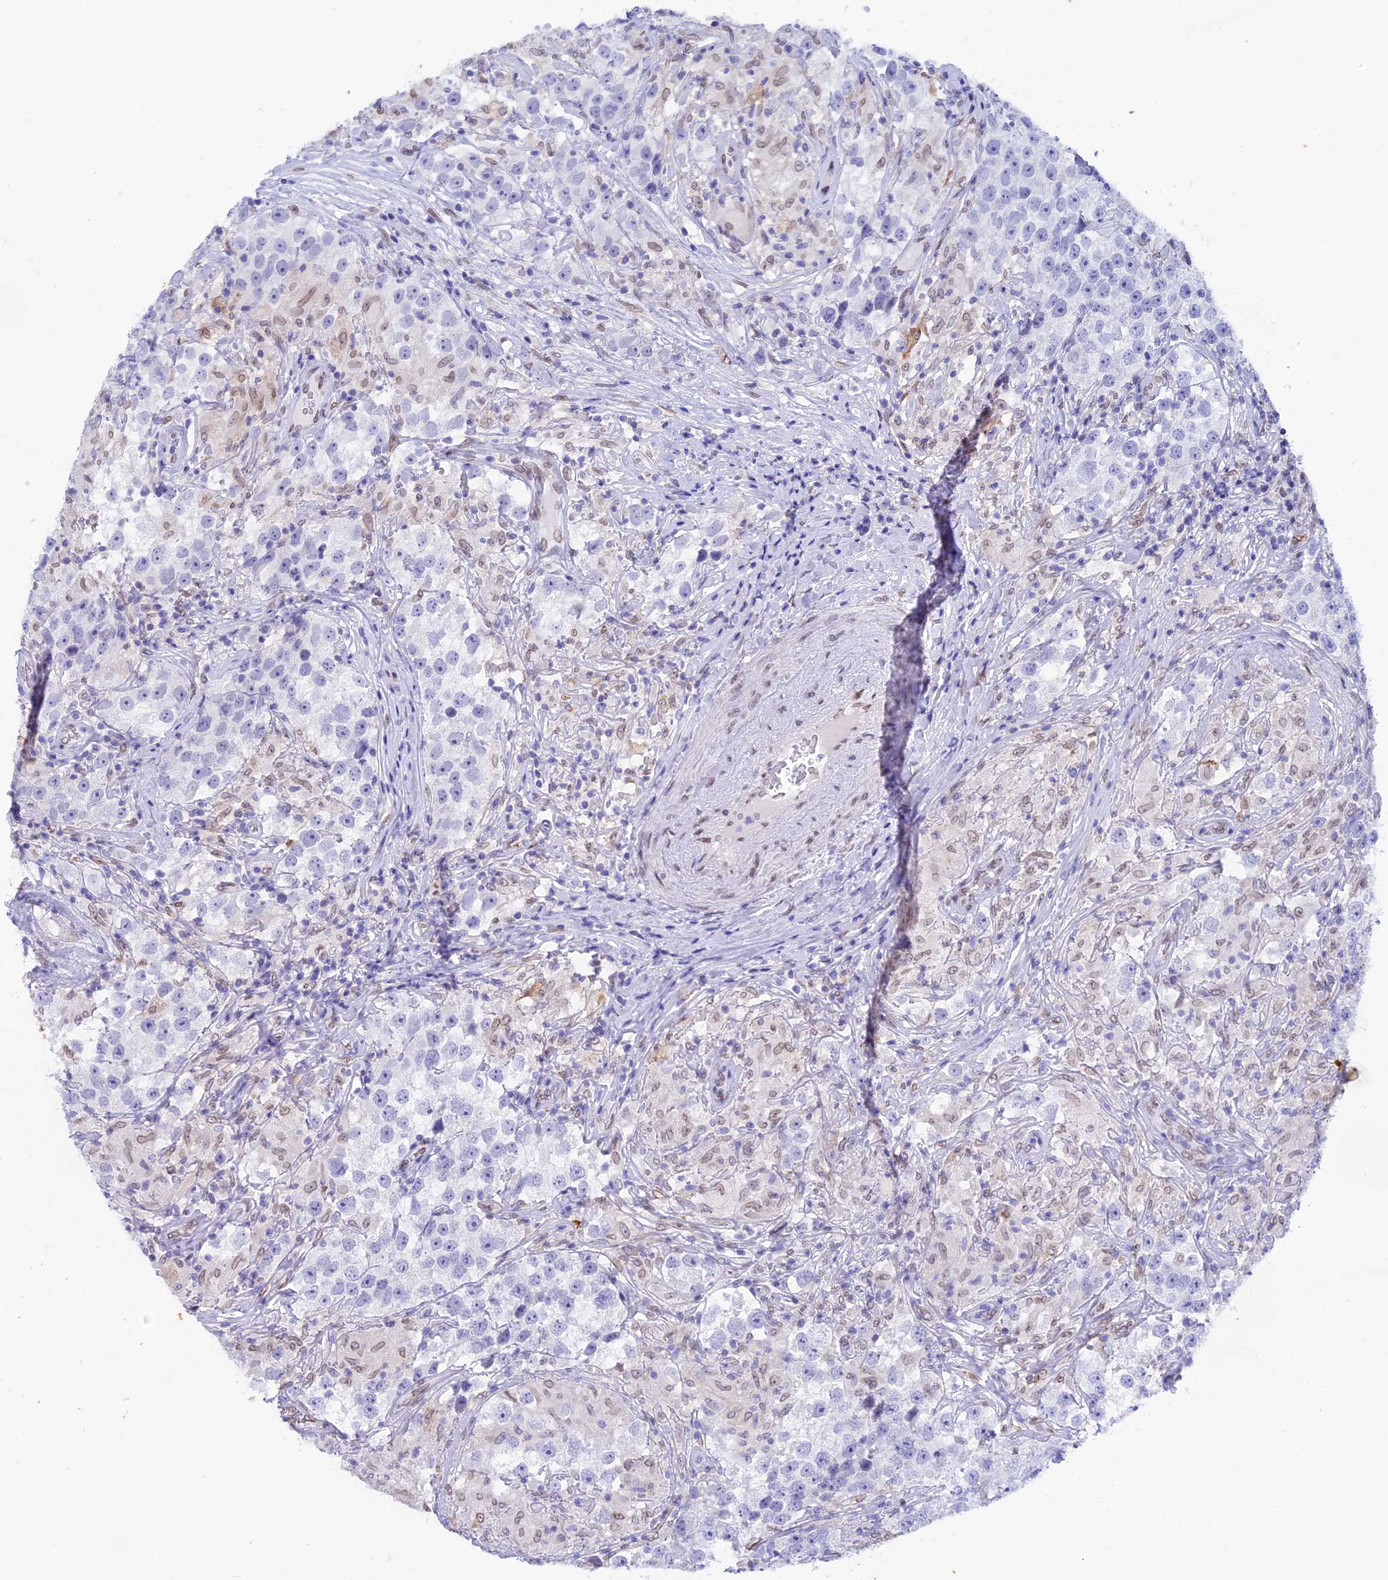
{"staining": {"intensity": "negative", "quantity": "none", "location": "none"}, "tissue": "testis cancer", "cell_type": "Tumor cells", "image_type": "cancer", "snomed": [{"axis": "morphology", "description": "Seminoma, NOS"}, {"axis": "topography", "description": "Testis"}], "caption": "Tumor cells are negative for protein expression in human testis cancer (seminoma).", "gene": "TMPRSS7", "patient": {"sex": "male", "age": 46}}